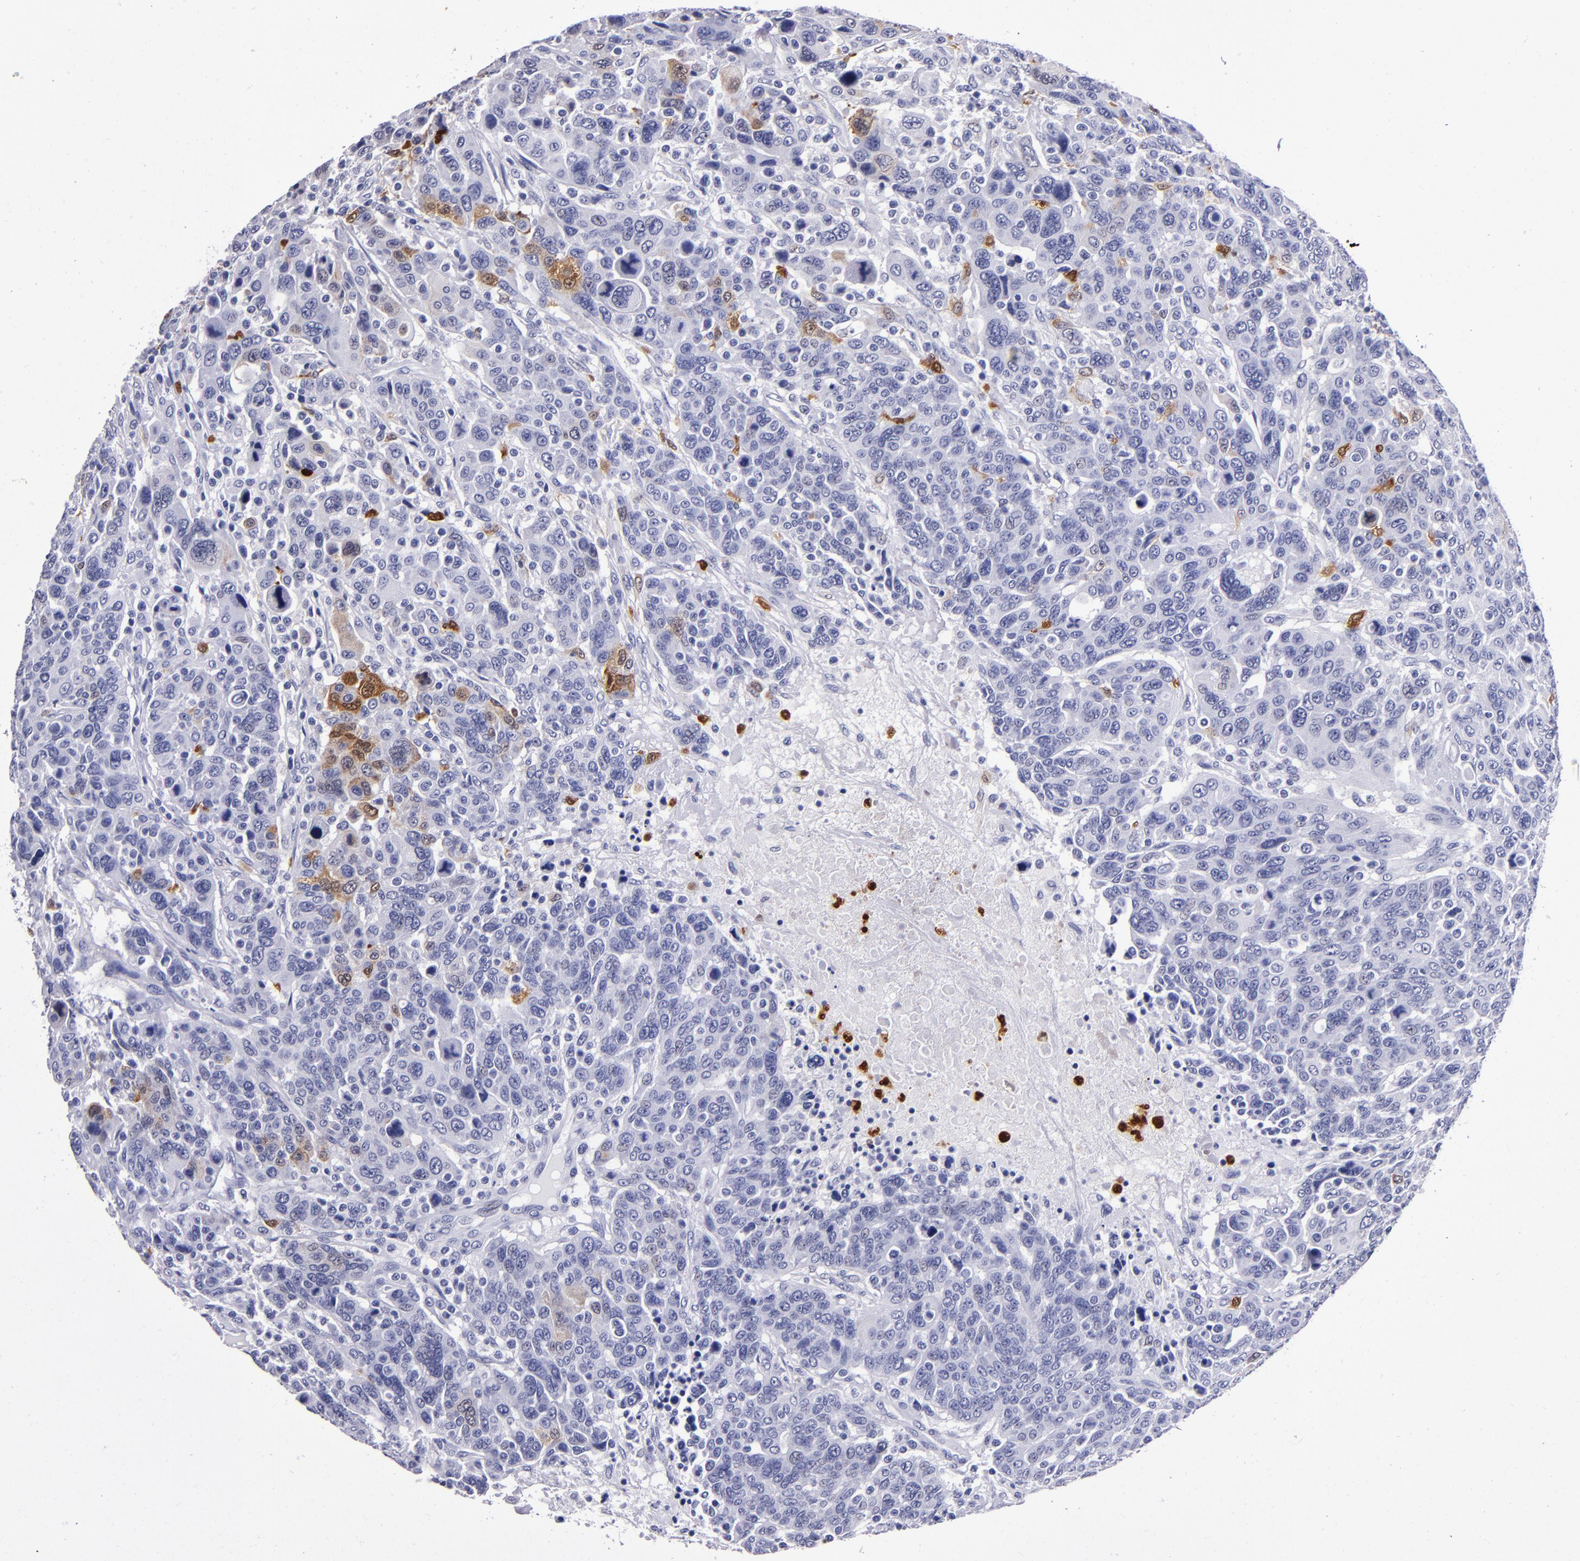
{"staining": {"intensity": "moderate", "quantity": "<25%", "location": "cytoplasmic/membranous,nuclear"}, "tissue": "breast cancer", "cell_type": "Tumor cells", "image_type": "cancer", "snomed": [{"axis": "morphology", "description": "Duct carcinoma"}, {"axis": "topography", "description": "Breast"}], "caption": "Protein expression analysis of human breast invasive ductal carcinoma reveals moderate cytoplasmic/membranous and nuclear expression in about <25% of tumor cells.", "gene": "S100A8", "patient": {"sex": "female", "age": 37}}